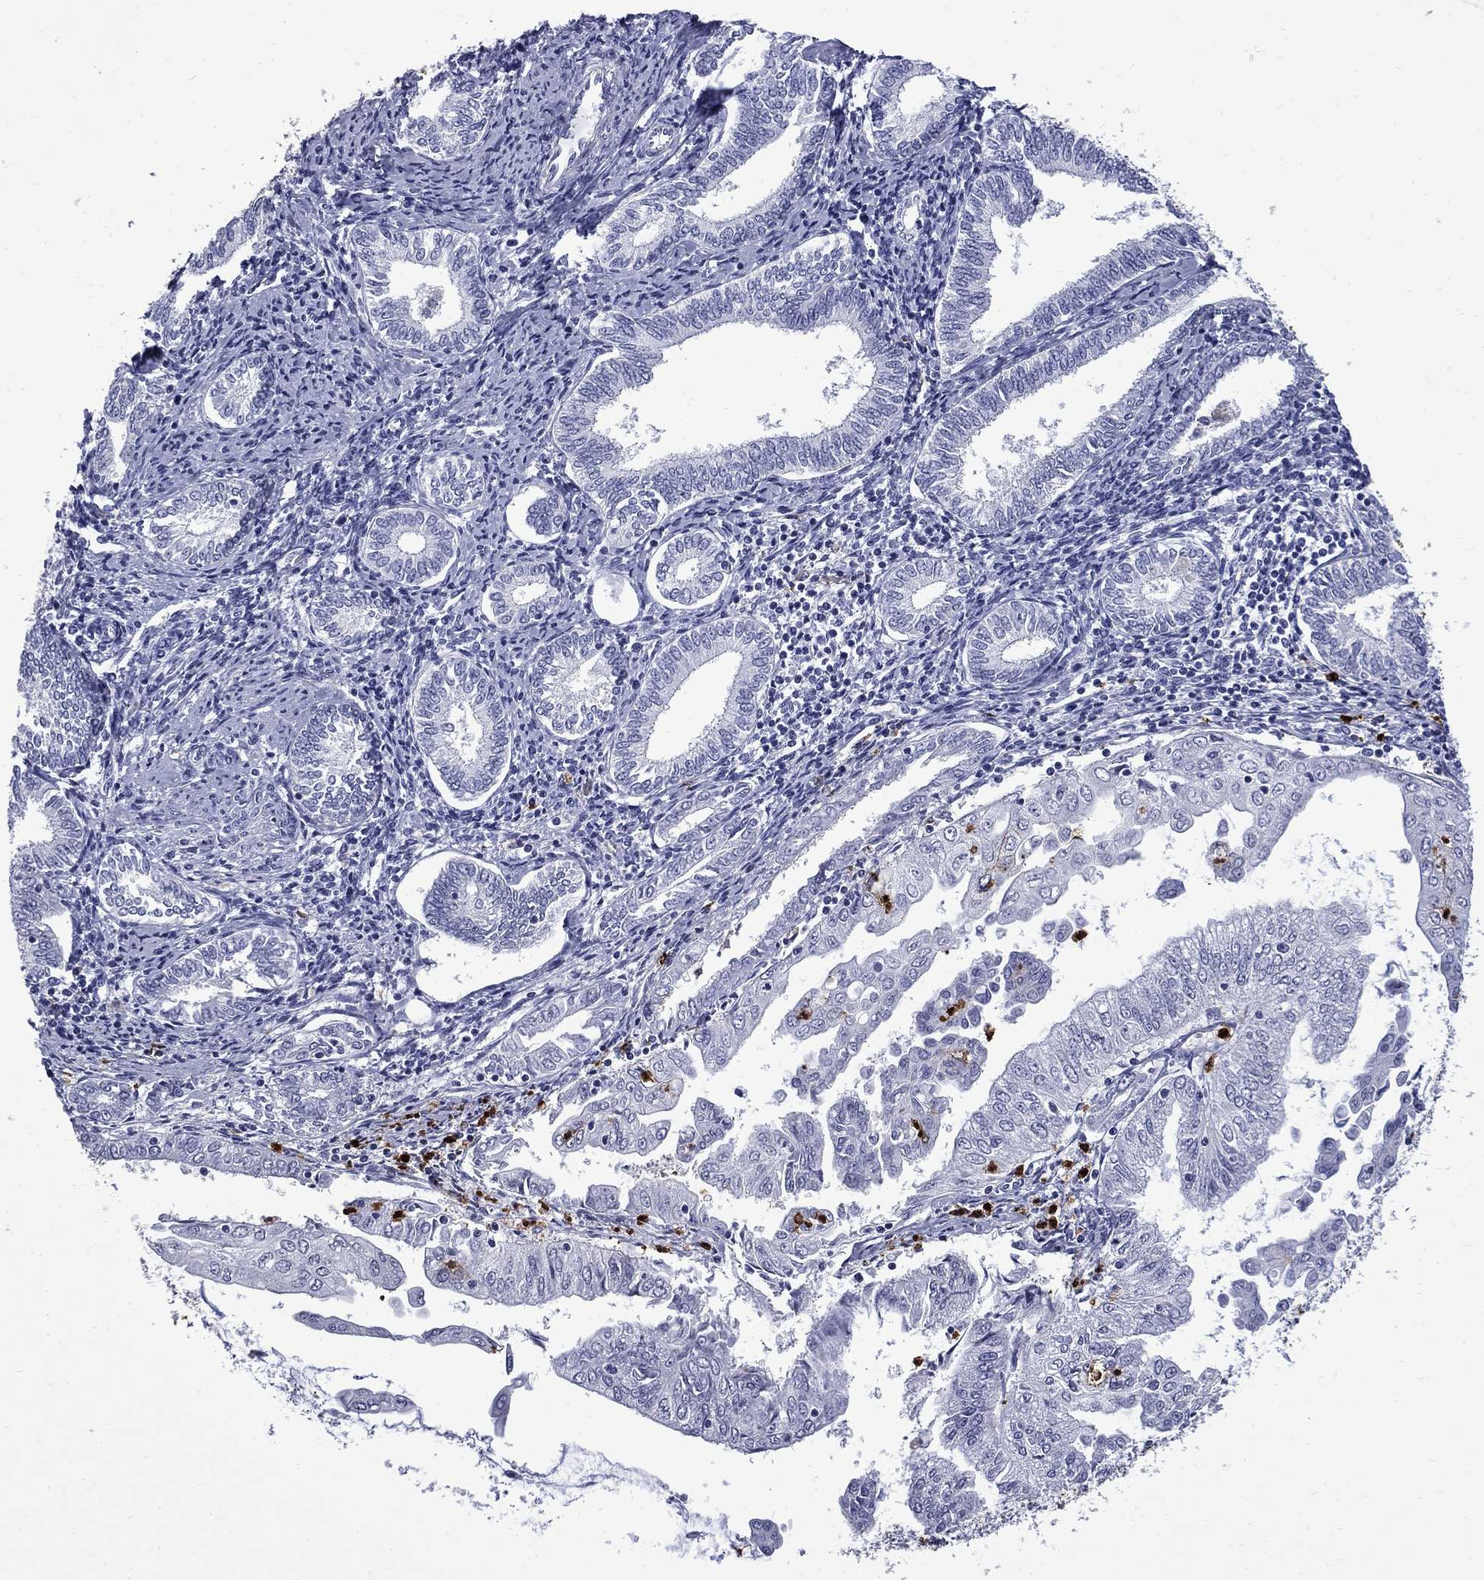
{"staining": {"intensity": "negative", "quantity": "none", "location": "none"}, "tissue": "endometrial cancer", "cell_type": "Tumor cells", "image_type": "cancer", "snomed": [{"axis": "morphology", "description": "Adenocarcinoma, NOS"}, {"axis": "topography", "description": "Endometrium"}], "caption": "IHC of endometrial cancer reveals no staining in tumor cells.", "gene": "TRIM29", "patient": {"sex": "female", "age": 56}}